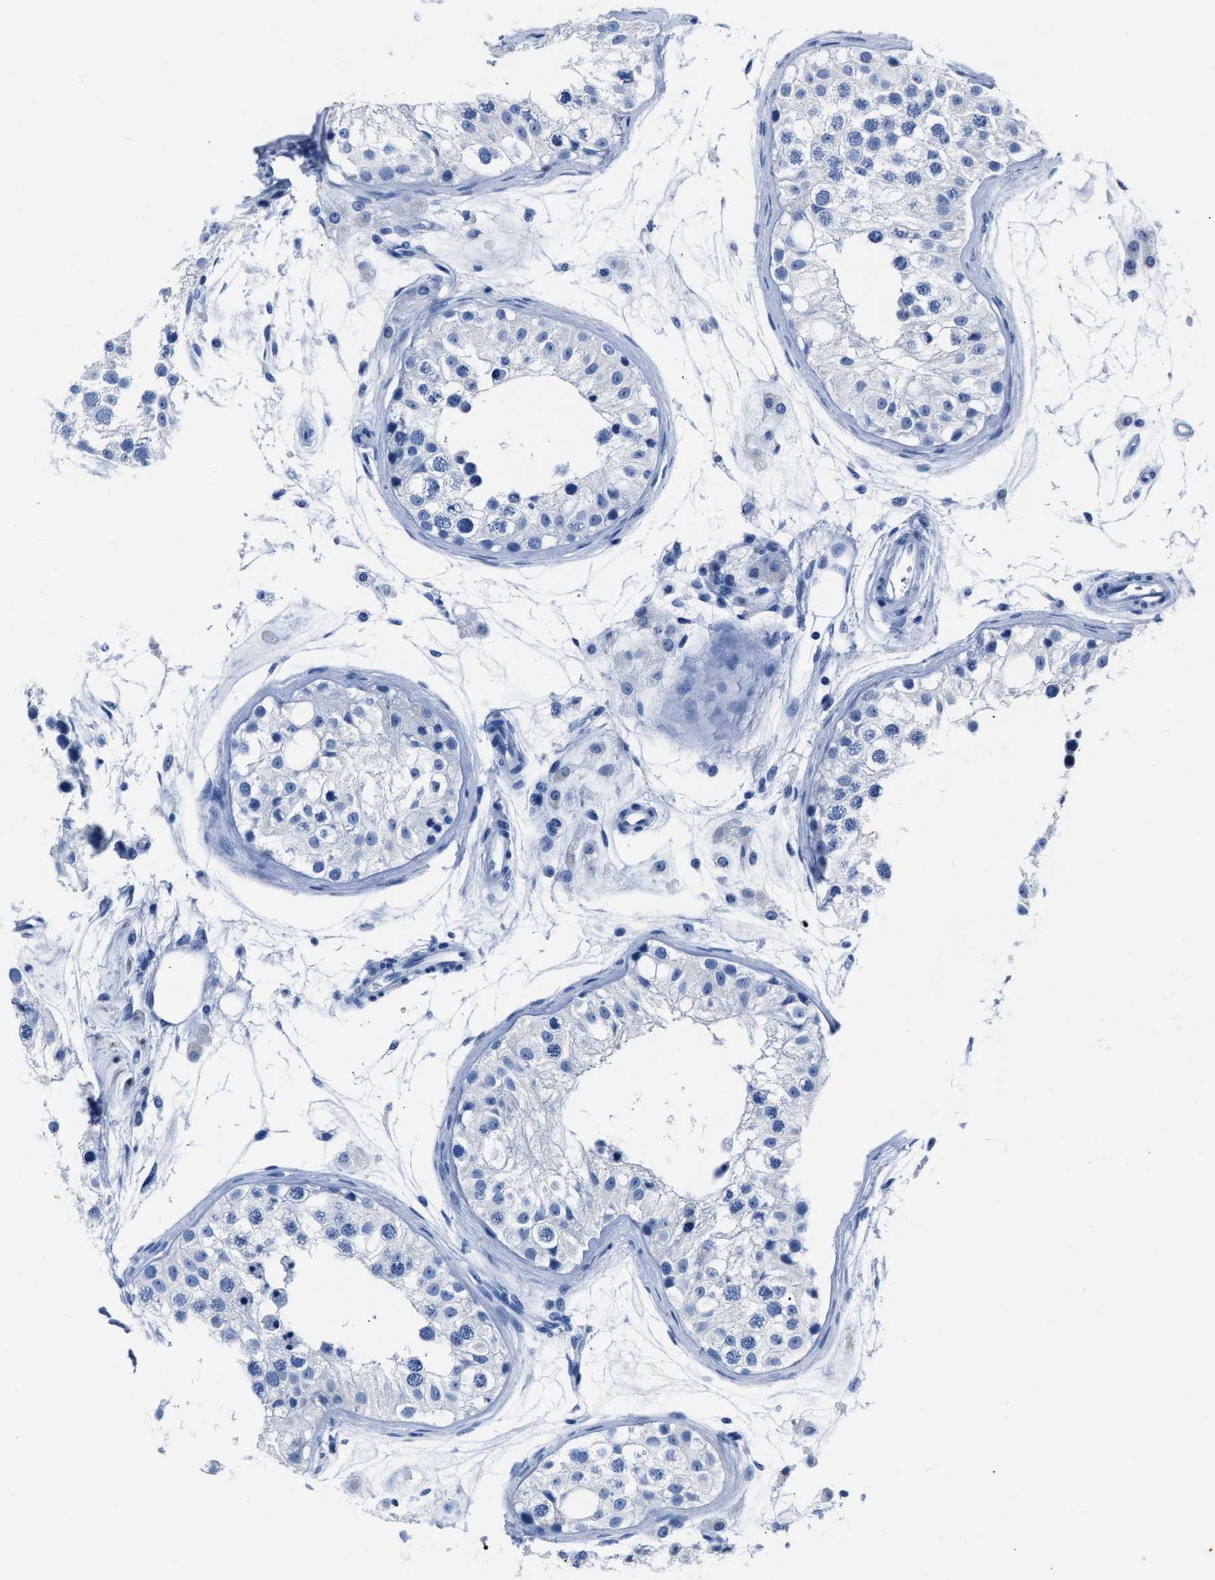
{"staining": {"intensity": "negative", "quantity": "none", "location": "none"}, "tissue": "testis", "cell_type": "Cells in seminiferous ducts", "image_type": "normal", "snomed": [{"axis": "morphology", "description": "Normal tissue, NOS"}, {"axis": "morphology", "description": "Adenocarcinoma, metastatic, NOS"}, {"axis": "topography", "description": "Testis"}], "caption": "This is an IHC photomicrograph of normal human testis. There is no staining in cells in seminiferous ducts.", "gene": "S100P", "patient": {"sex": "male", "age": 26}}